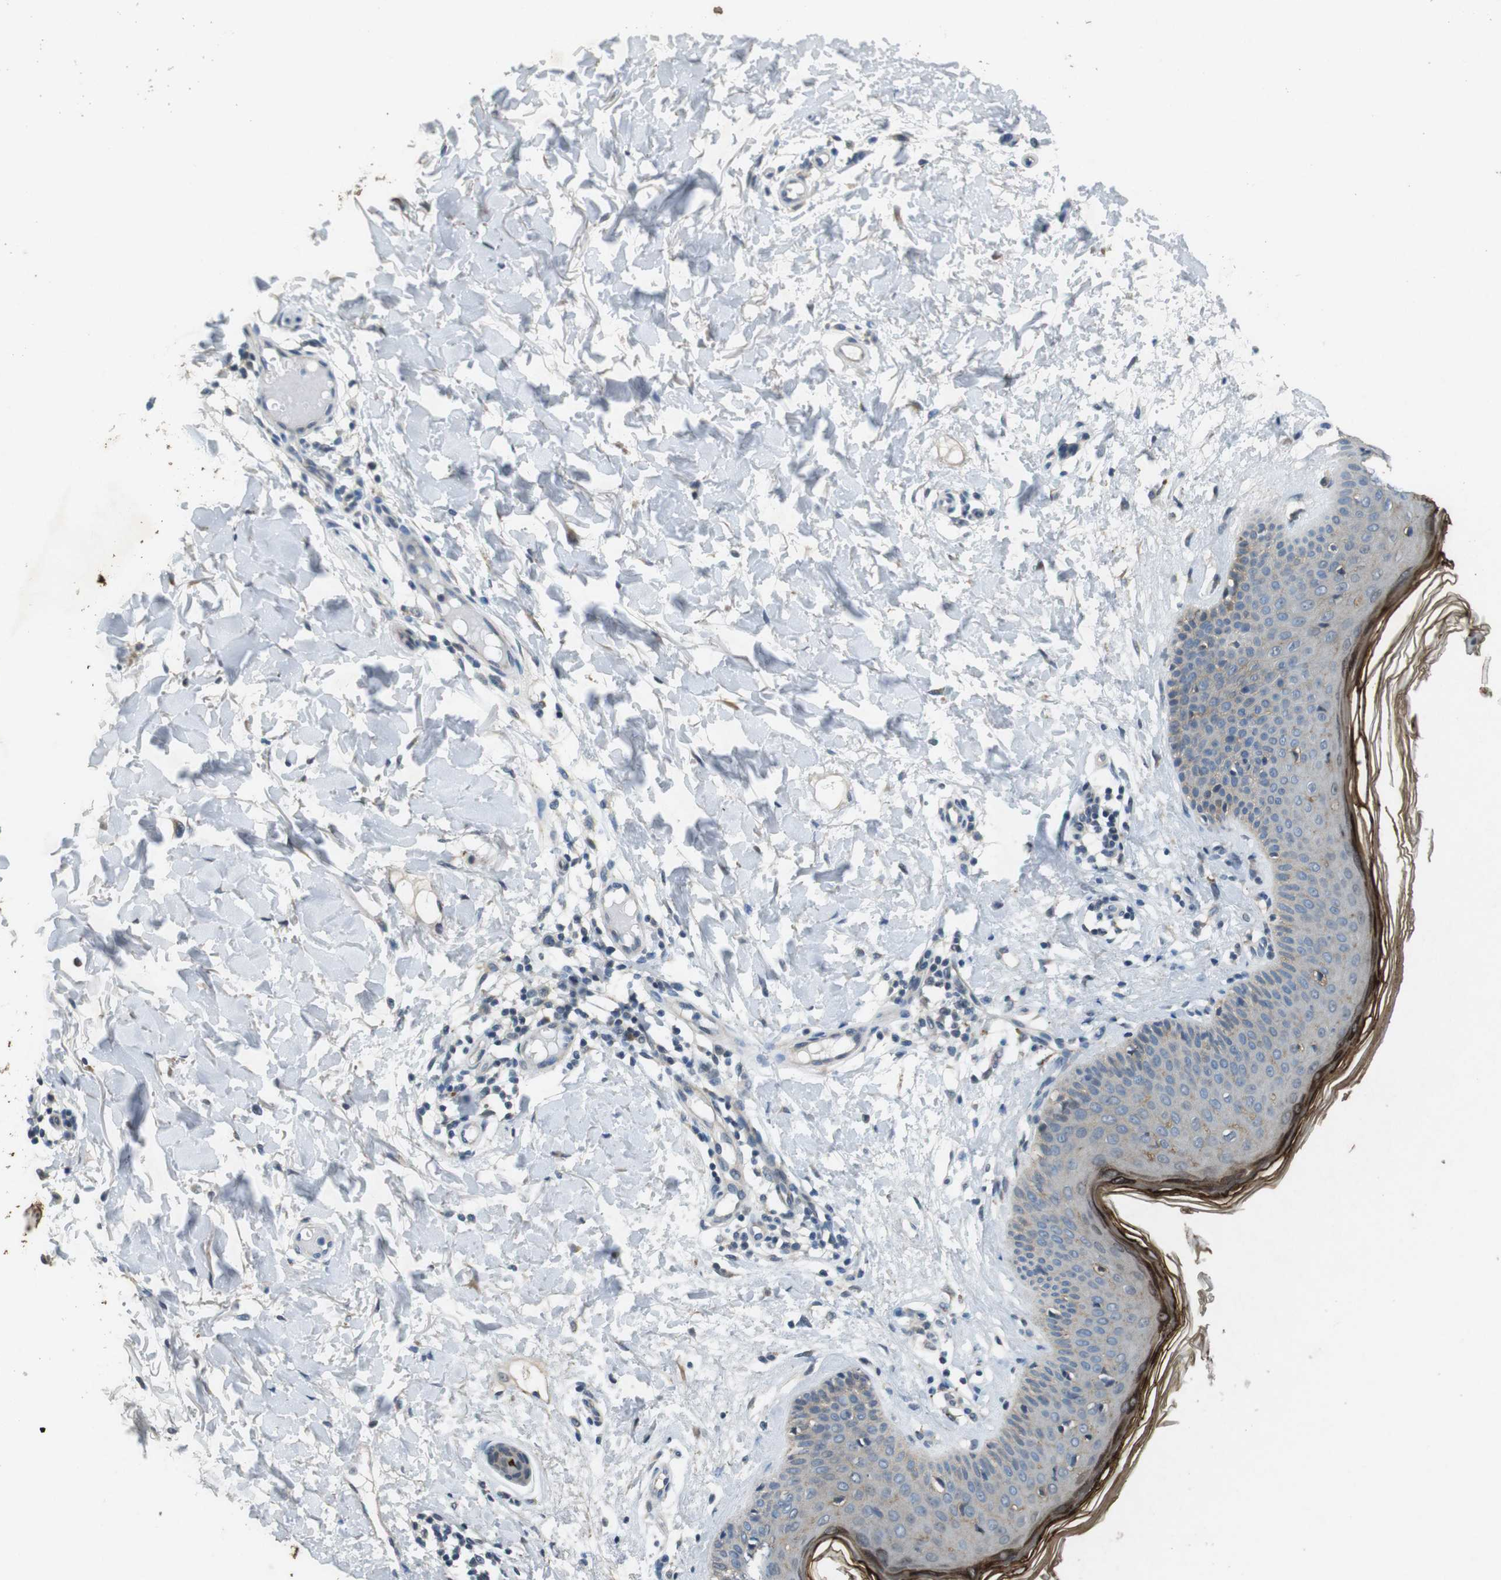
{"staining": {"intensity": "negative", "quantity": "none", "location": "none"}, "tissue": "skin", "cell_type": "Fibroblasts", "image_type": "normal", "snomed": [{"axis": "morphology", "description": "Normal tissue, NOS"}, {"axis": "topography", "description": "Skin"}], "caption": "IHC micrograph of benign human skin stained for a protein (brown), which displays no staining in fibroblasts. The staining was performed using DAB (3,3'-diaminobenzidine) to visualize the protein expression in brown, while the nuclei were stained in blue with hematoxylin (Magnification: 20x).", "gene": "CLDN7", "patient": {"sex": "female", "age": 56}}